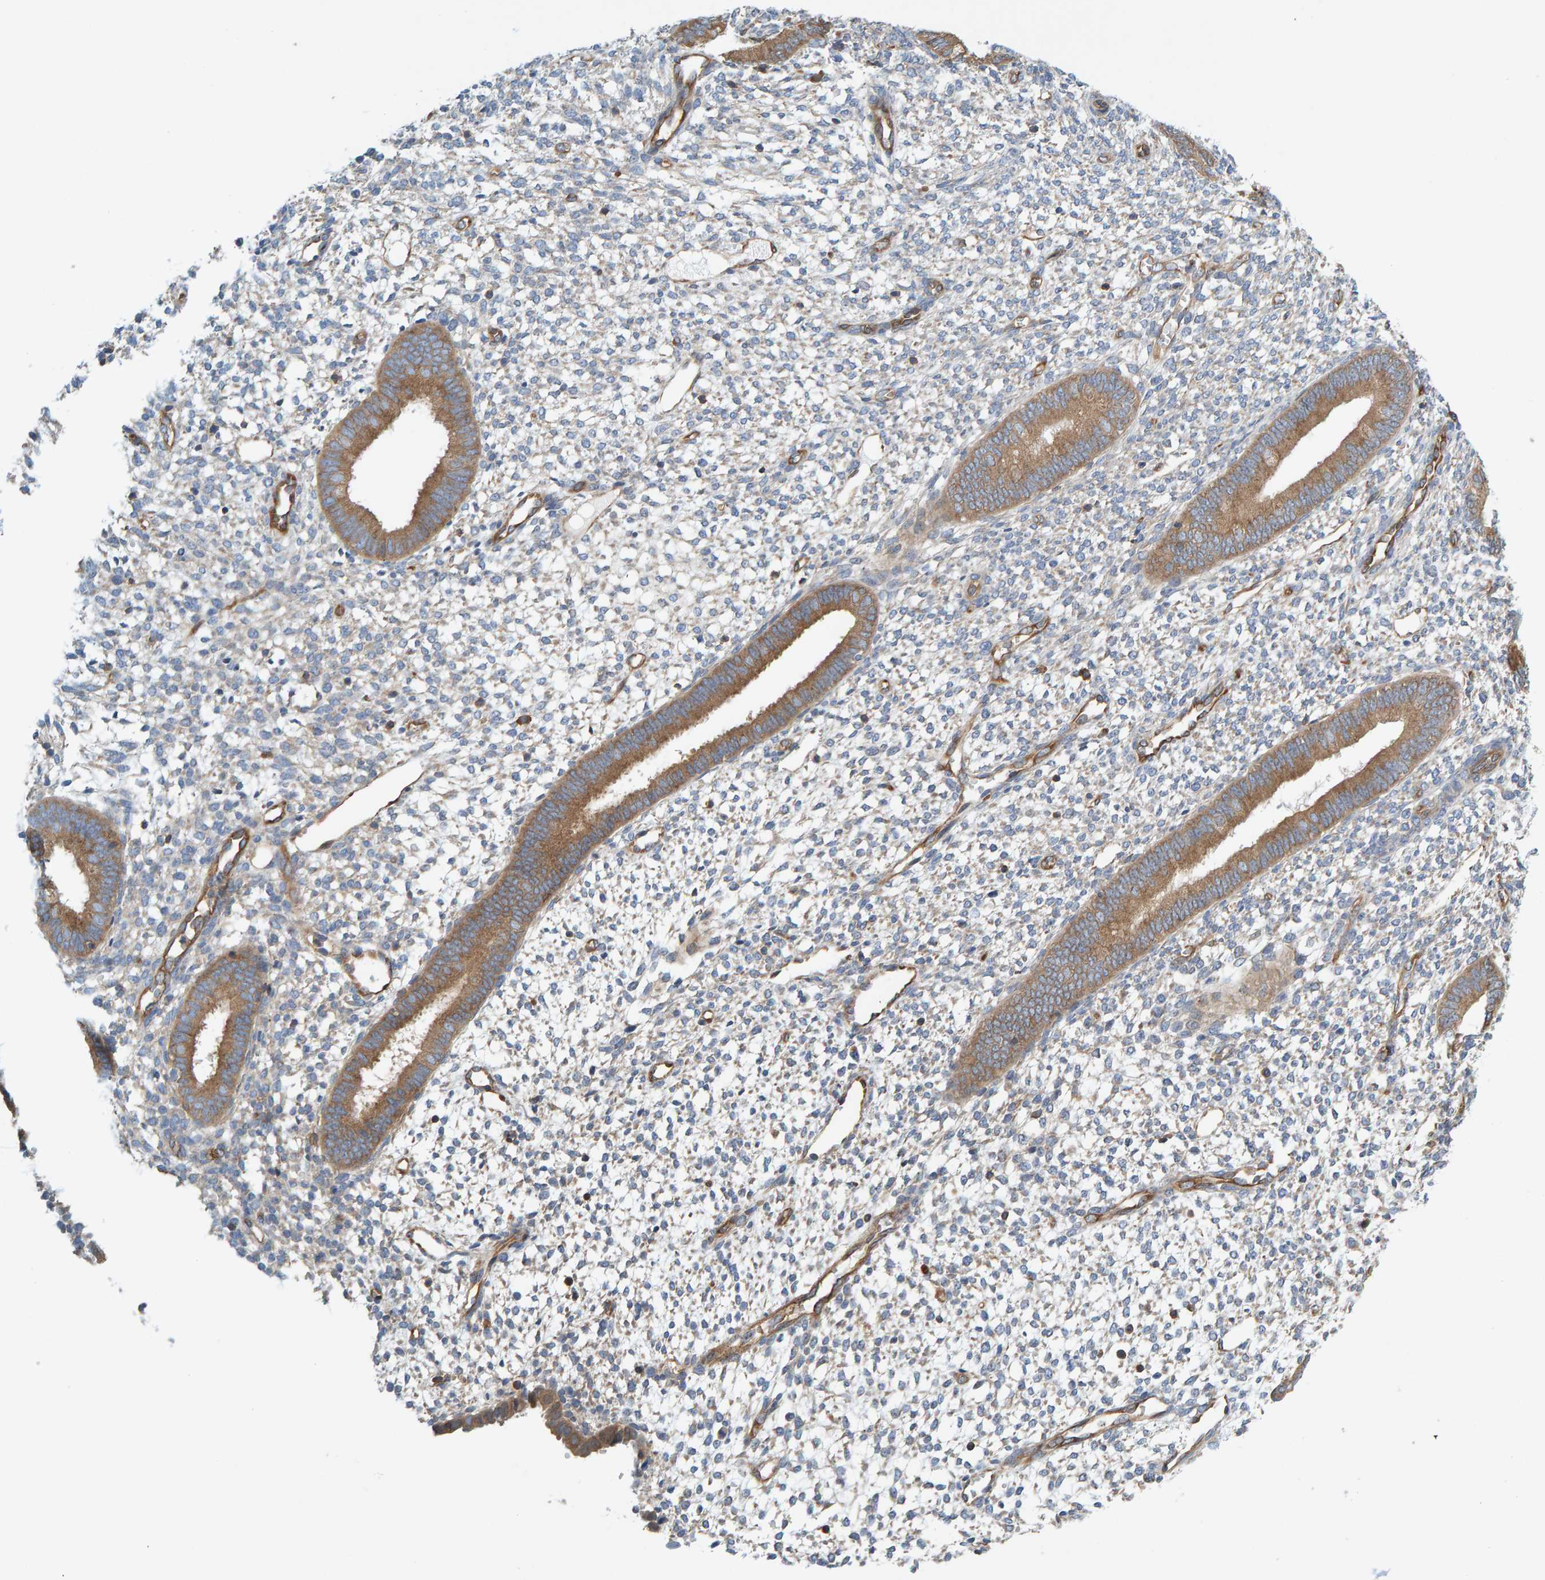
{"staining": {"intensity": "moderate", "quantity": "<25%", "location": "cytoplasmic/membranous"}, "tissue": "endometrium", "cell_type": "Cells in endometrial stroma", "image_type": "normal", "snomed": [{"axis": "morphology", "description": "Normal tissue, NOS"}, {"axis": "topography", "description": "Endometrium"}], "caption": "IHC photomicrograph of unremarkable human endometrium stained for a protein (brown), which exhibits low levels of moderate cytoplasmic/membranous positivity in about <25% of cells in endometrial stroma.", "gene": "PRKD2", "patient": {"sex": "female", "age": 46}}